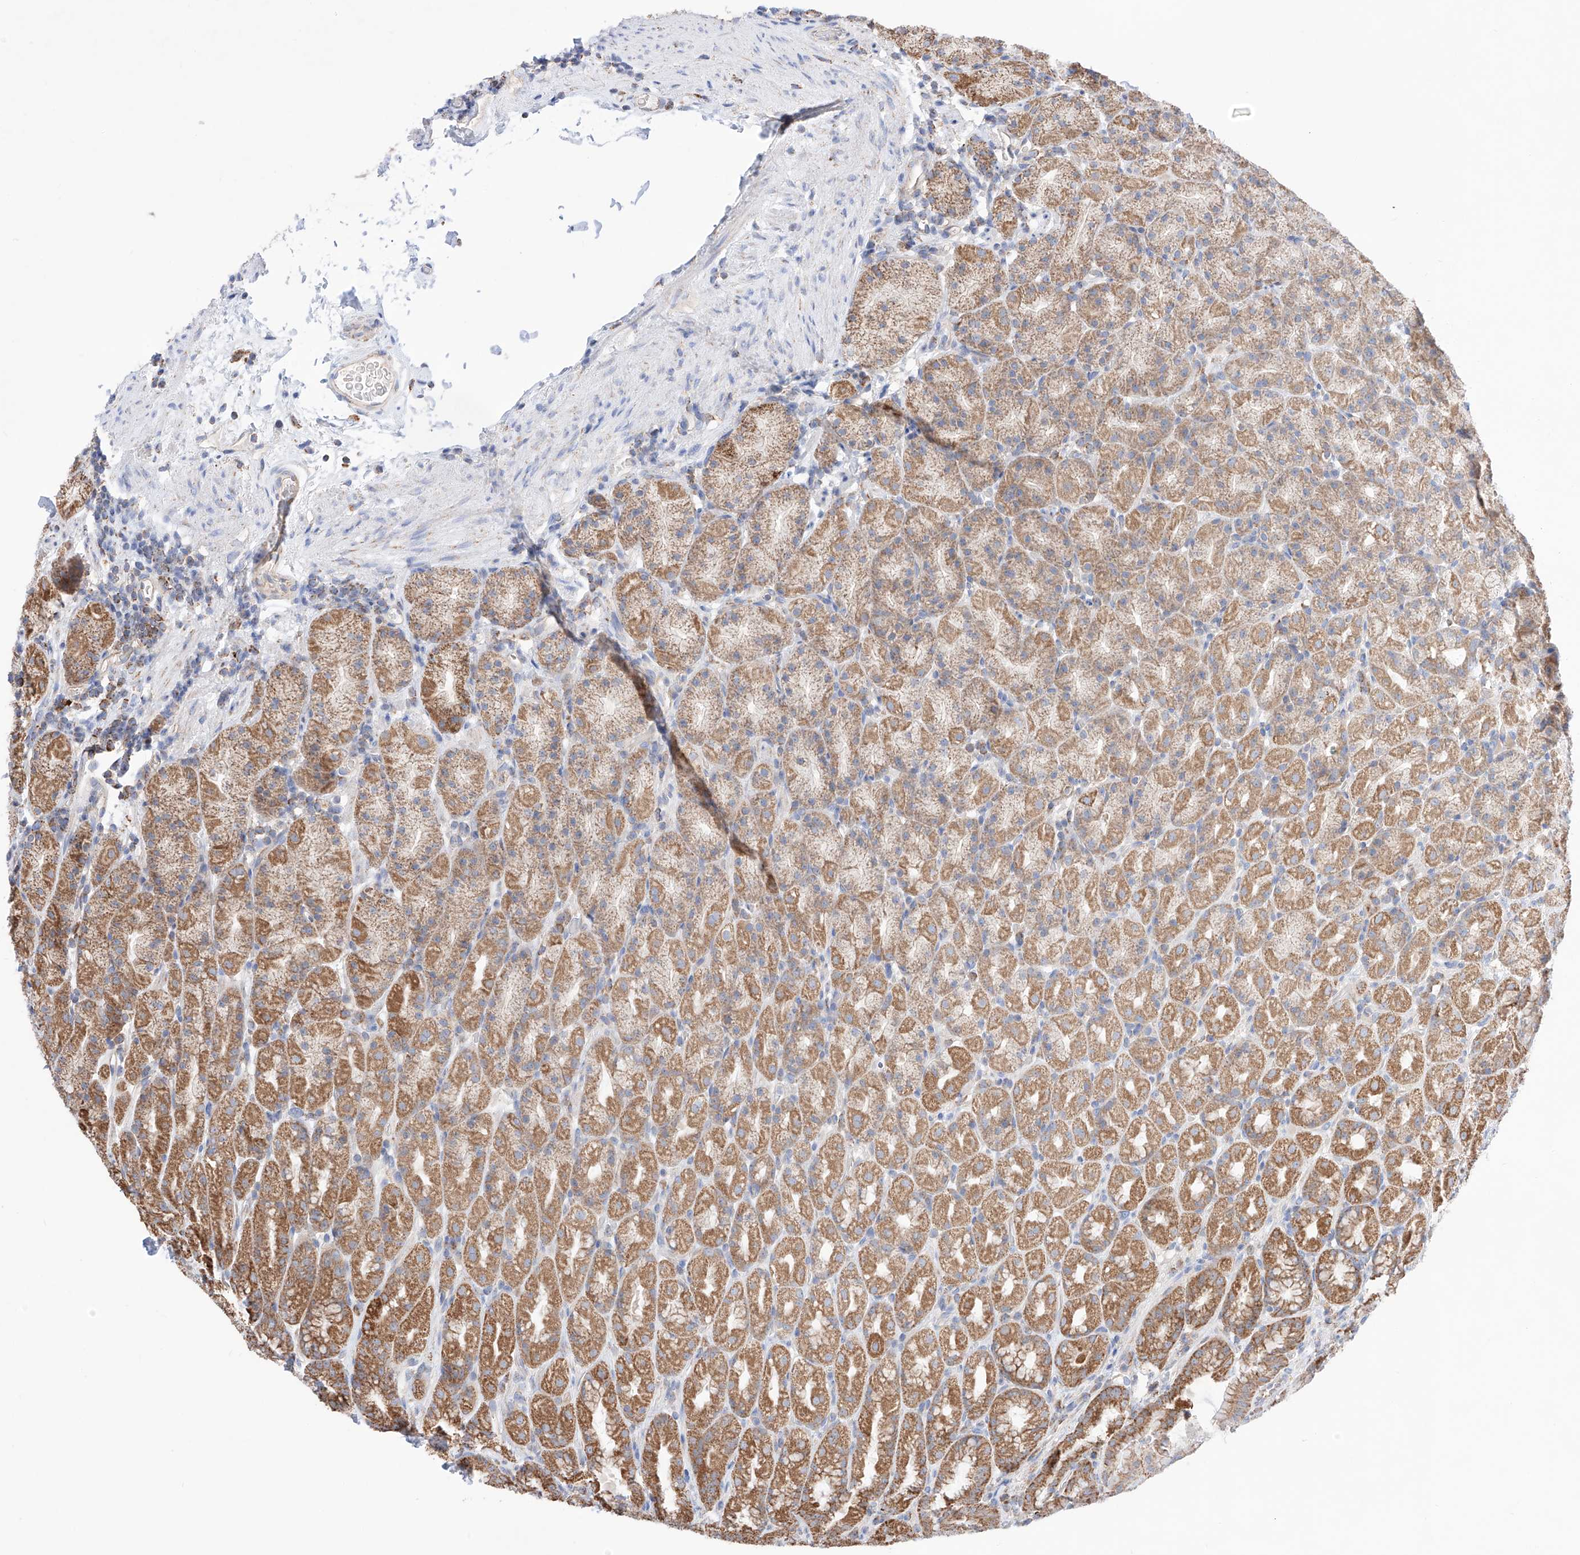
{"staining": {"intensity": "moderate", "quantity": ">75%", "location": "cytoplasmic/membranous"}, "tissue": "stomach", "cell_type": "Glandular cells", "image_type": "normal", "snomed": [{"axis": "morphology", "description": "Normal tissue, NOS"}, {"axis": "topography", "description": "Stomach, upper"}], "caption": "Glandular cells demonstrate medium levels of moderate cytoplasmic/membranous positivity in approximately >75% of cells in benign stomach.", "gene": "KTI12", "patient": {"sex": "male", "age": 68}}